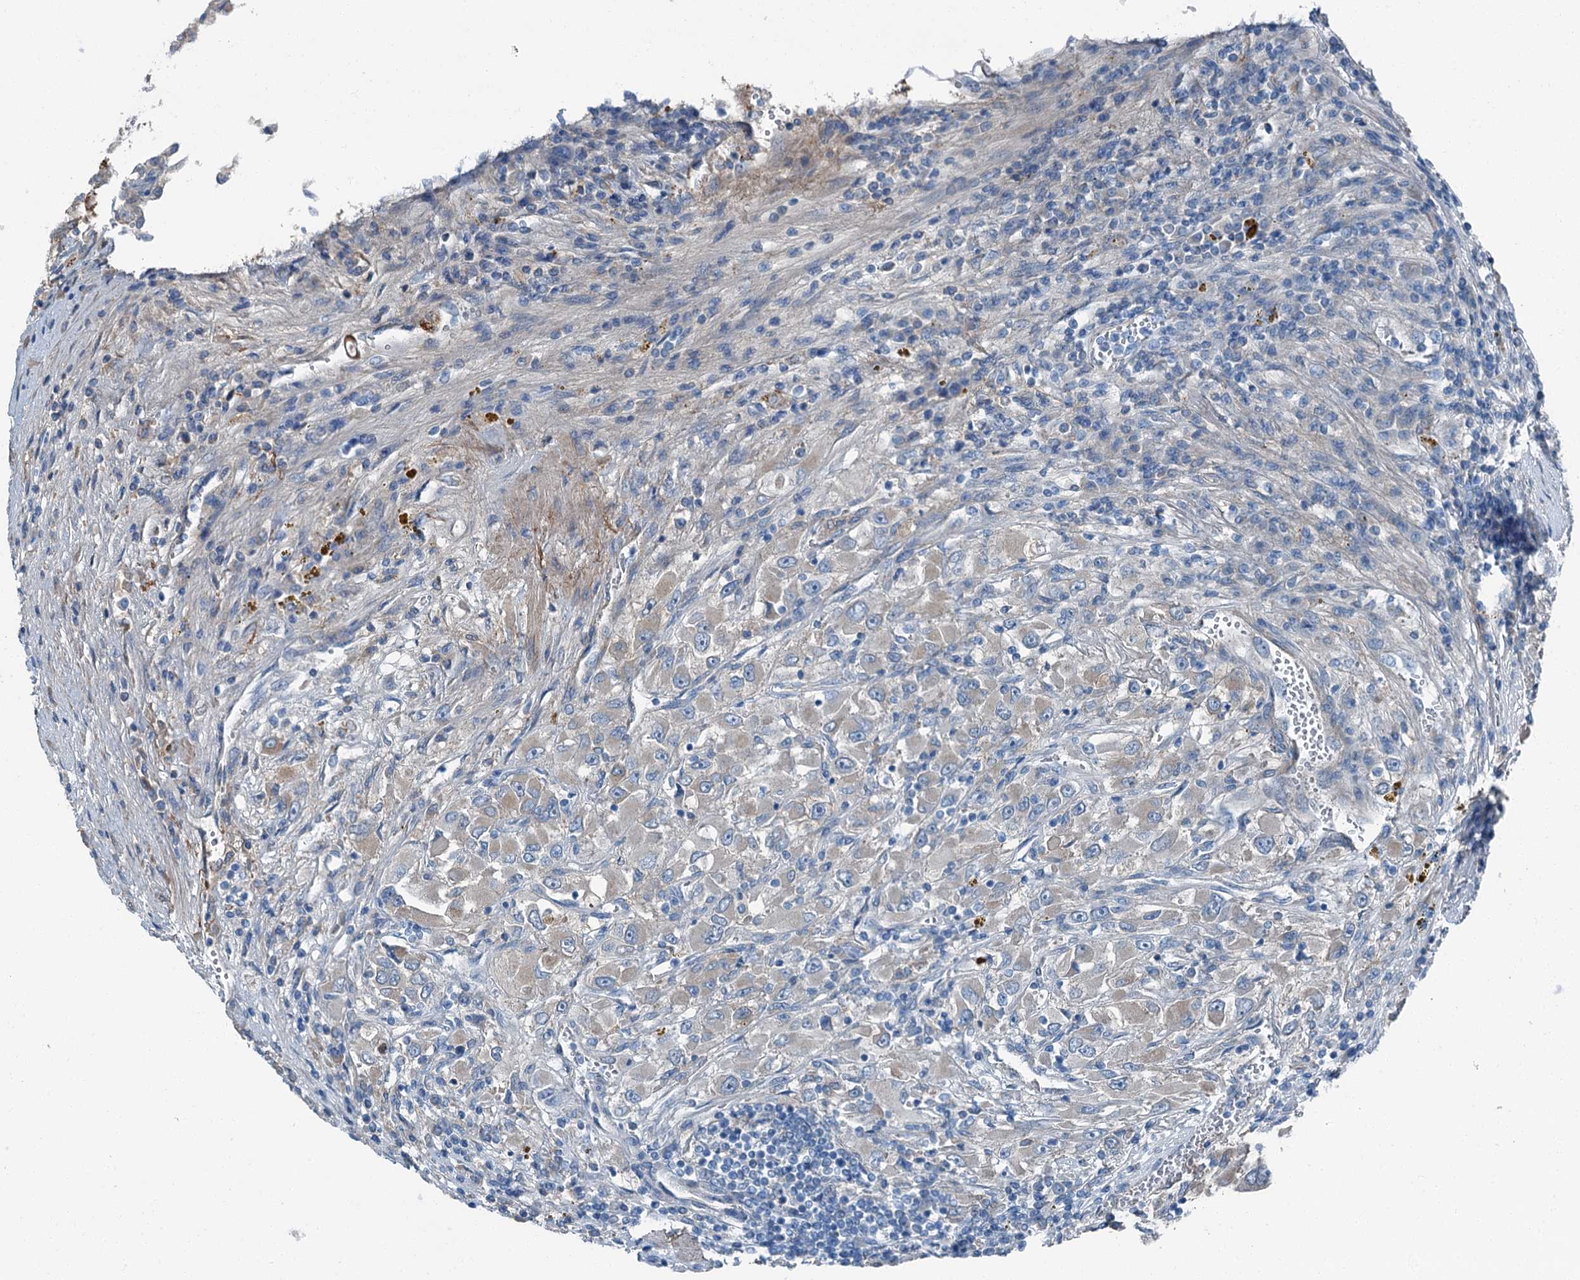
{"staining": {"intensity": "negative", "quantity": "none", "location": "none"}, "tissue": "renal cancer", "cell_type": "Tumor cells", "image_type": "cancer", "snomed": [{"axis": "morphology", "description": "Adenocarcinoma, NOS"}, {"axis": "topography", "description": "Kidney"}], "caption": "The IHC image has no significant staining in tumor cells of renal cancer (adenocarcinoma) tissue.", "gene": "AXL", "patient": {"sex": "female", "age": 52}}